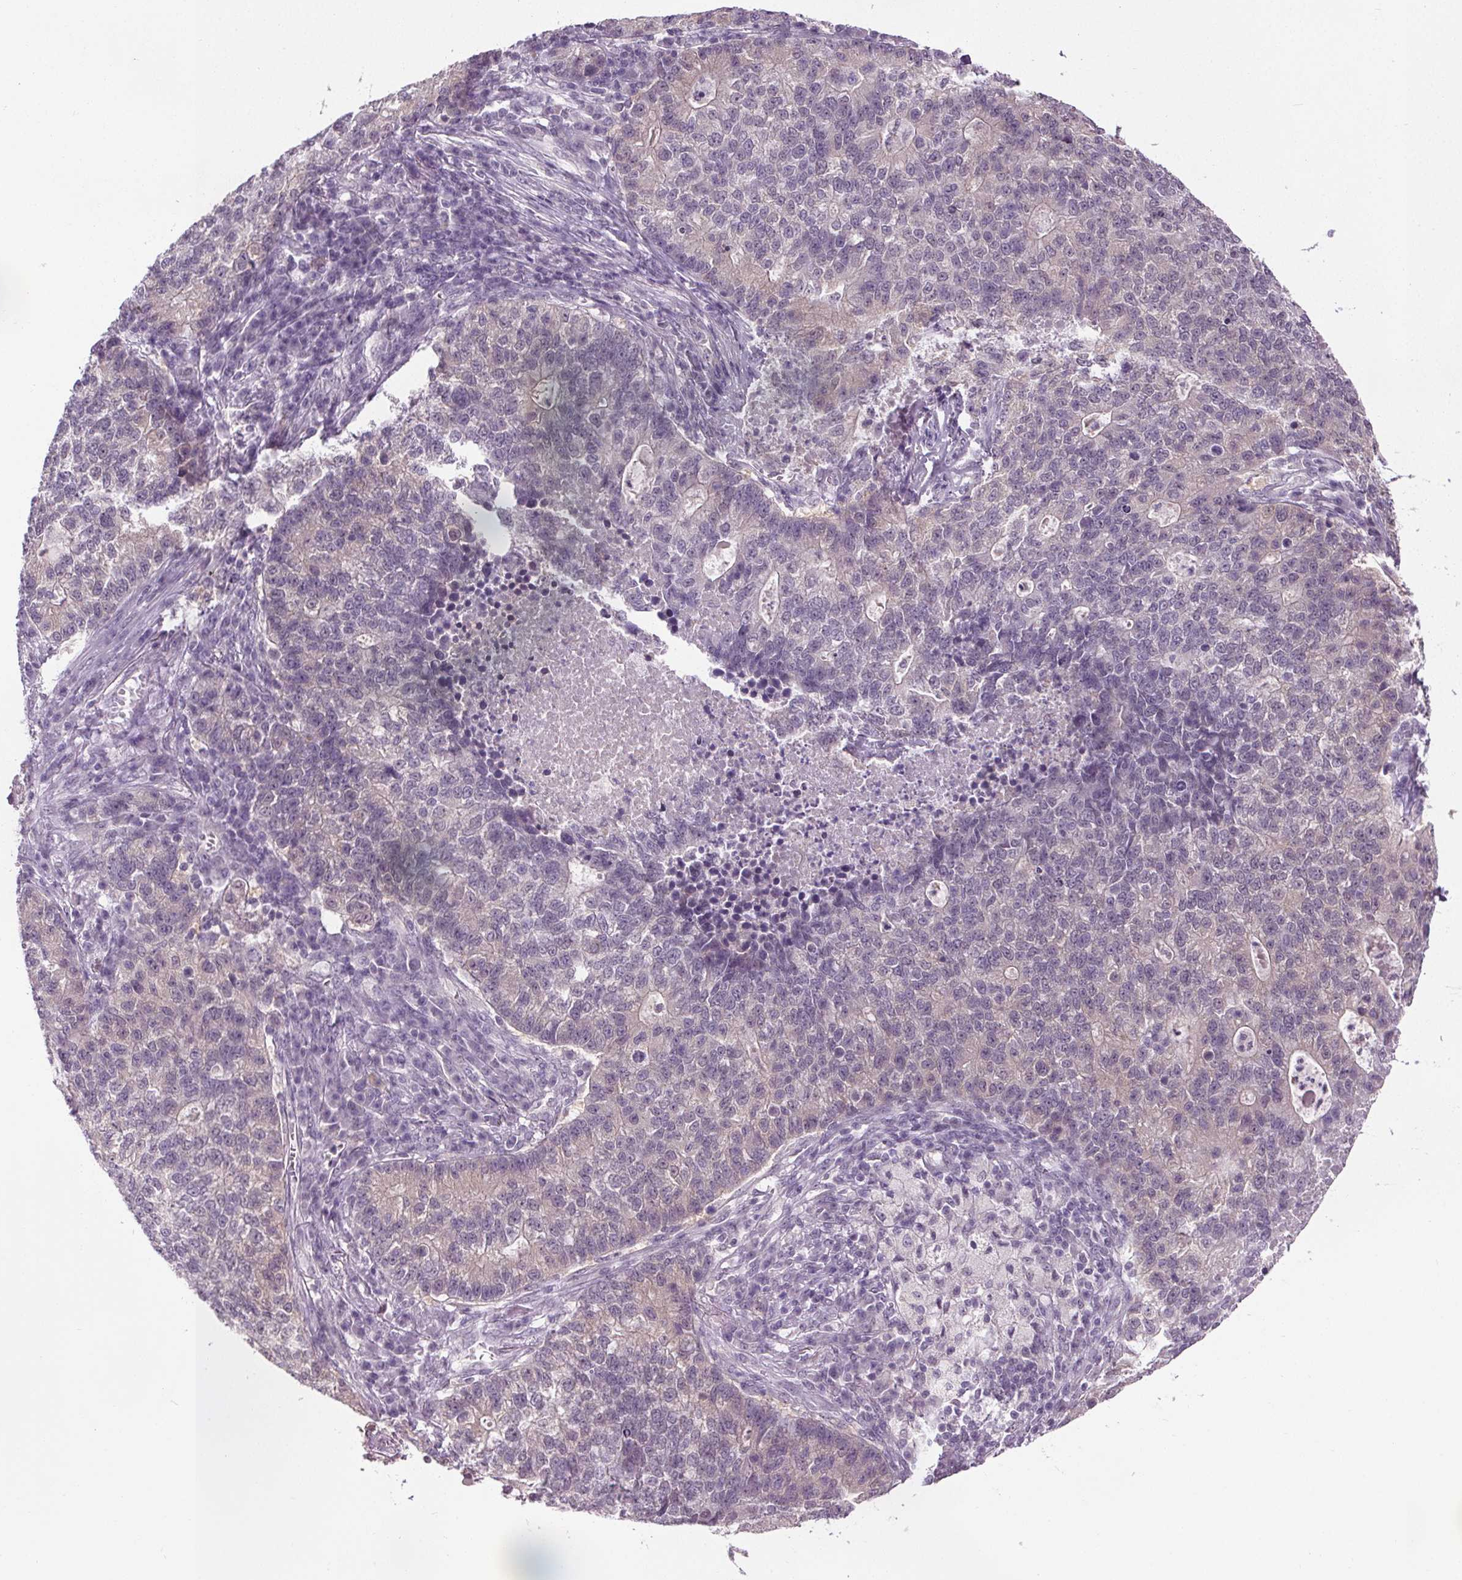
{"staining": {"intensity": "negative", "quantity": "none", "location": "none"}, "tissue": "lung cancer", "cell_type": "Tumor cells", "image_type": "cancer", "snomed": [{"axis": "morphology", "description": "Adenocarcinoma, NOS"}, {"axis": "topography", "description": "Lung"}], "caption": "High power microscopy histopathology image of an immunohistochemistry (IHC) histopathology image of lung cancer (adenocarcinoma), revealing no significant positivity in tumor cells. The staining was performed using DAB (3,3'-diaminobenzidine) to visualize the protein expression in brown, while the nuclei were stained in blue with hematoxylin (Magnification: 20x).", "gene": "SLC2A9", "patient": {"sex": "male", "age": 57}}